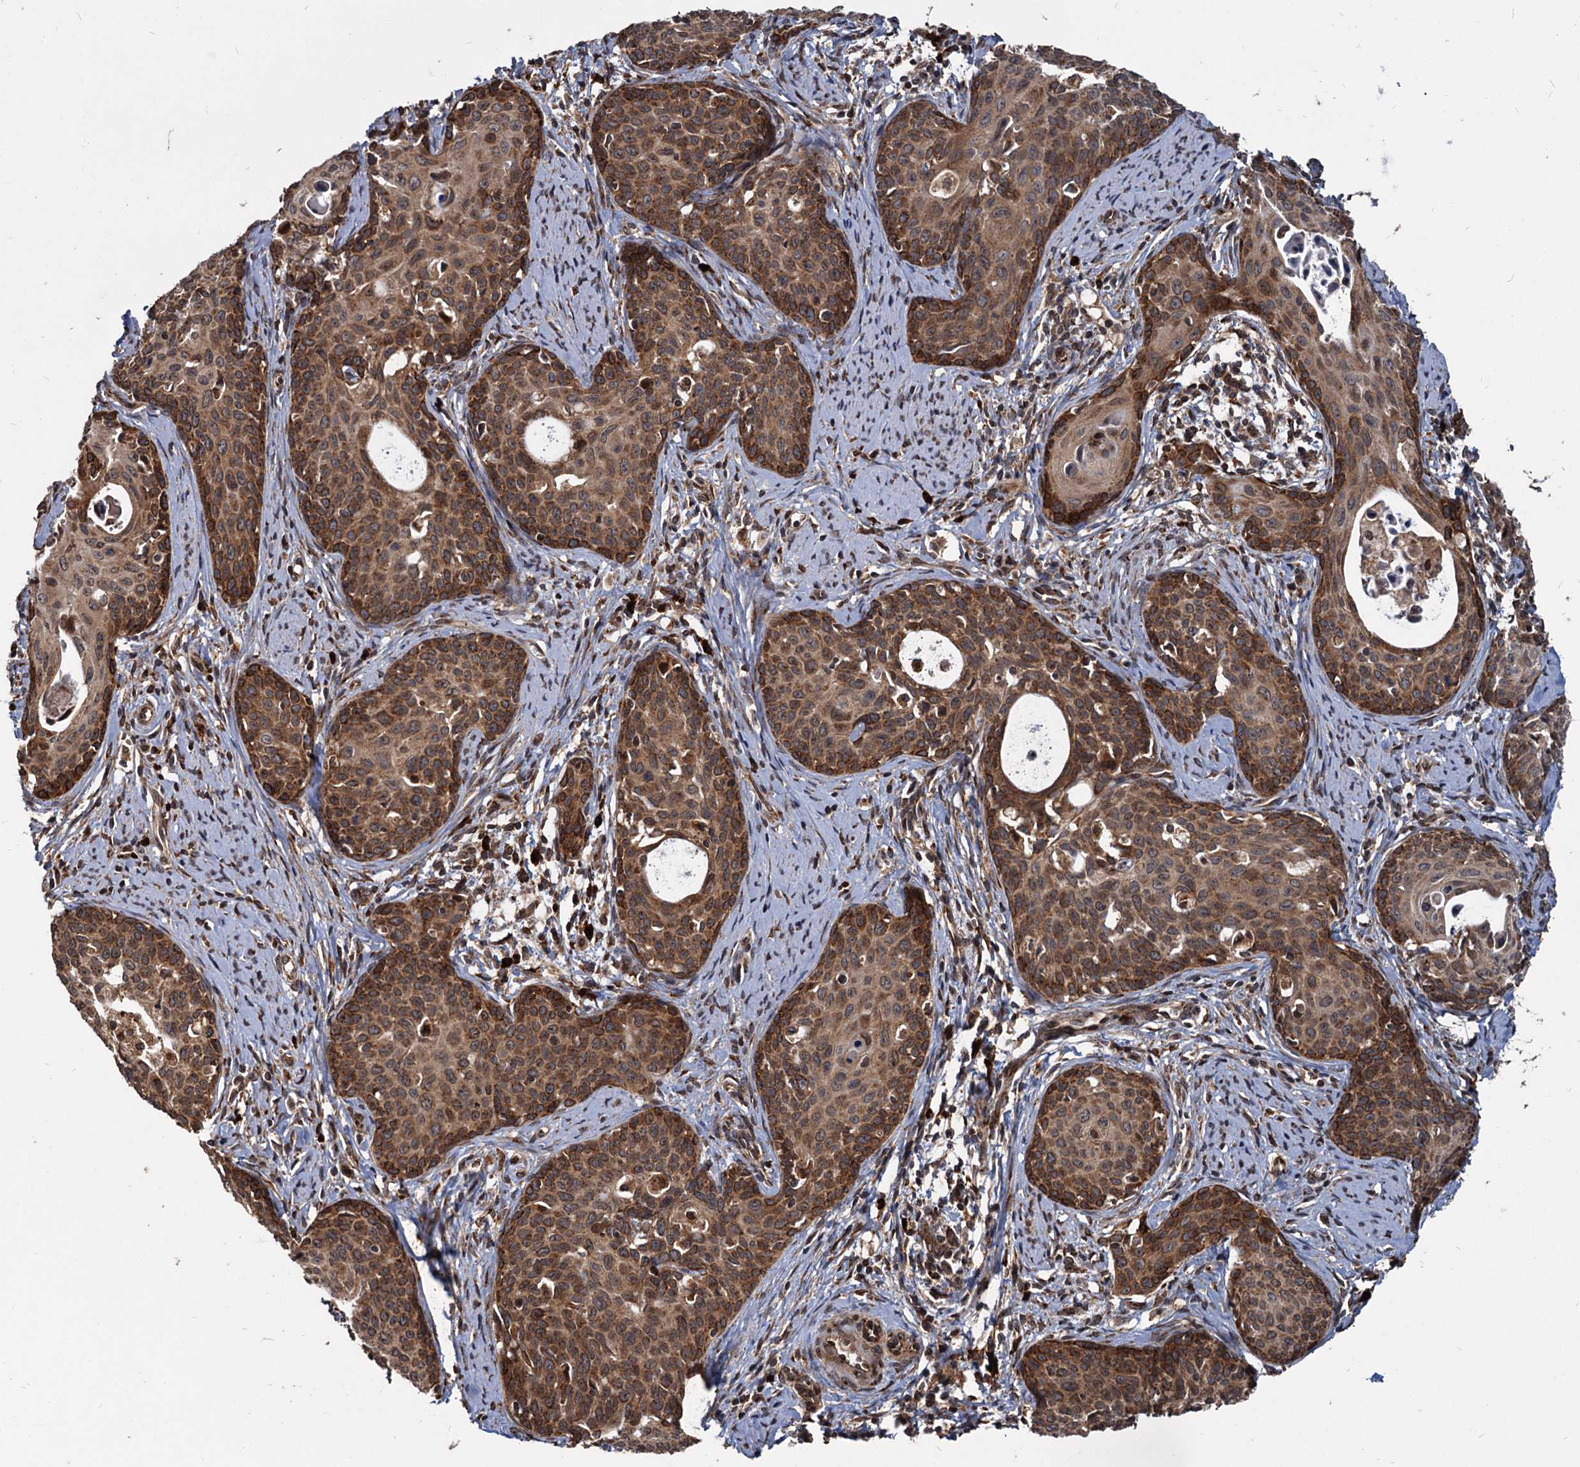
{"staining": {"intensity": "moderate", "quantity": ">75%", "location": "cytoplasmic/membranous"}, "tissue": "cervical cancer", "cell_type": "Tumor cells", "image_type": "cancer", "snomed": [{"axis": "morphology", "description": "Squamous cell carcinoma, NOS"}, {"axis": "topography", "description": "Cervix"}], "caption": "Approximately >75% of tumor cells in cervical cancer (squamous cell carcinoma) show moderate cytoplasmic/membranous protein staining as visualized by brown immunohistochemical staining.", "gene": "SAAL1", "patient": {"sex": "female", "age": 52}}